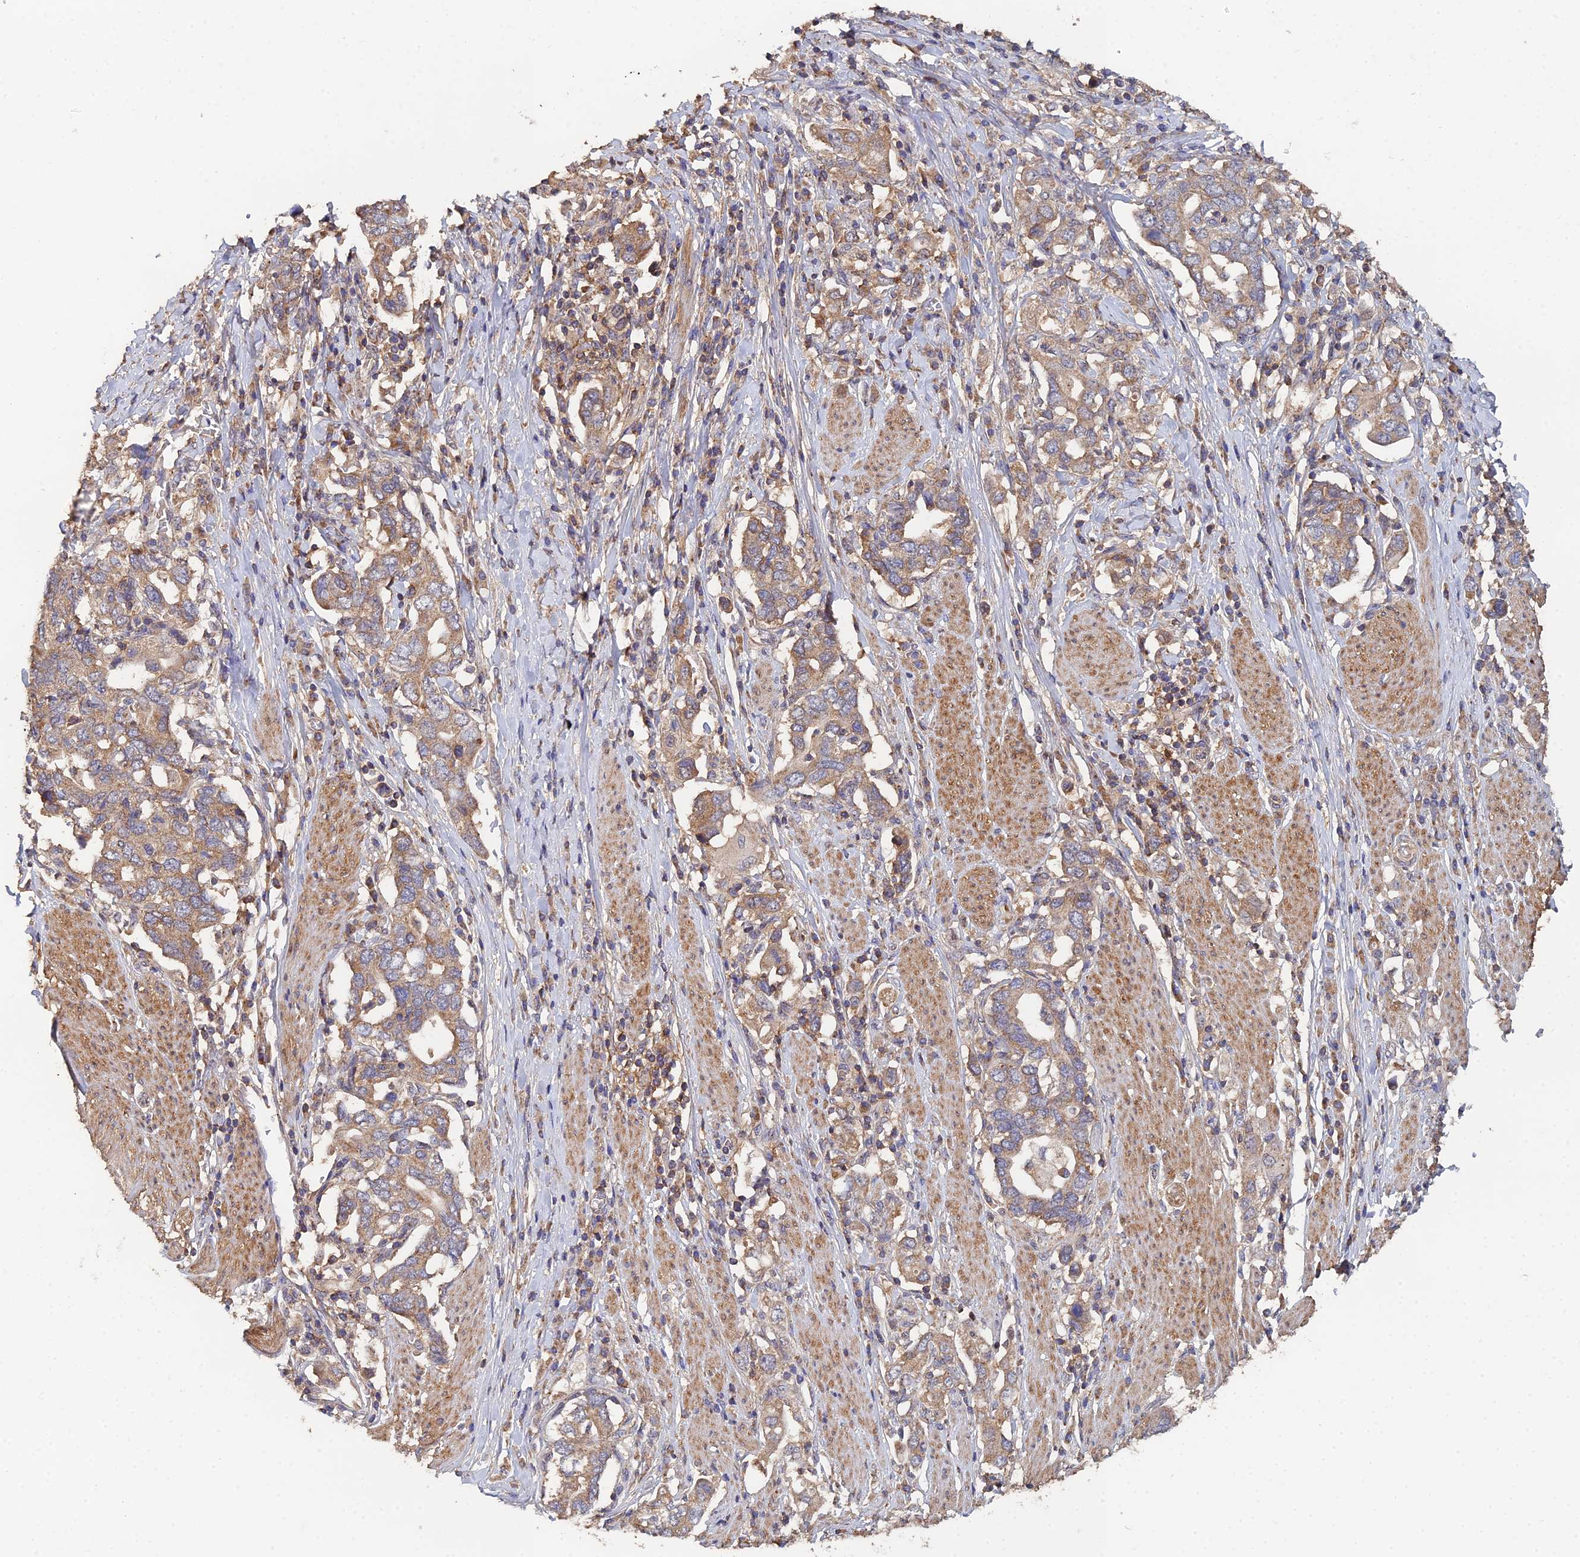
{"staining": {"intensity": "weak", "quantity": ">75%", "location": "cytoplasmic/membranous"}, "tissue": "stomach cancer", "cell_type": "Tumor cells", "image_type": "cancer", "snomed": [{"axis": "morphology", "description": "Adenocarcinoma, NOS"}, {"axis": "topography", "description": "Stomach, upper"}, {"axis": "topography", "description": "Stomach"}], "caption": "About >75% of tumor cells in stomach cancer demonstrate weak cytoplasmic/membranous protein positivity as visualized by brown immunohistochemical staining.", "gene": "SPANXN4", "patient": {"sex": "male", "age": 62}}